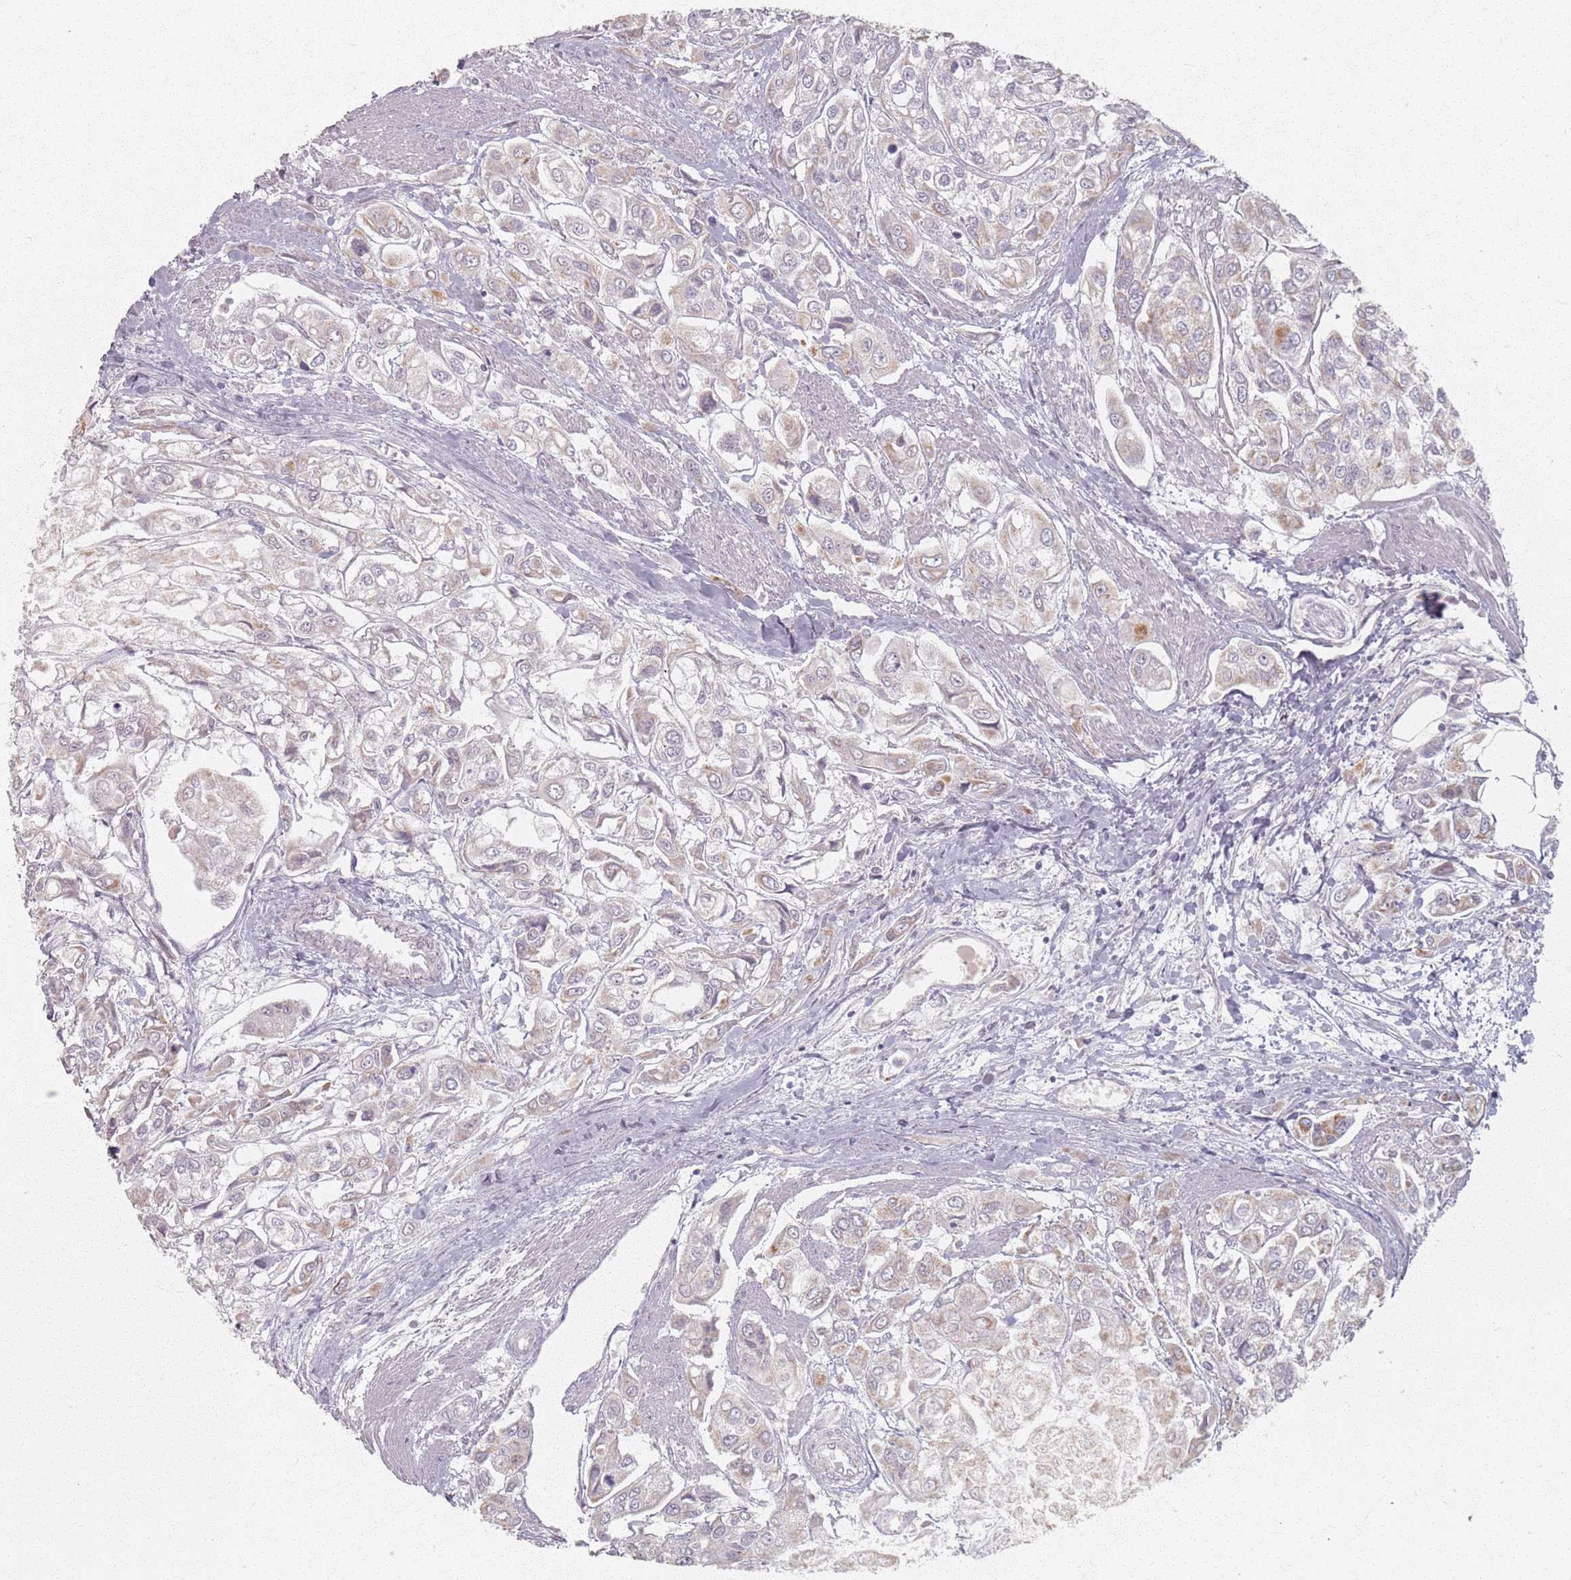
{"staining": {"intensity": "weak", "quantity": "<25%", "location": "cytoplasmic/membranous"}, "tissue": "urothelial cancer", "cell_type": "Tumor cells", "image_type": "cancer", "snomed": [{"axis": "morphology", "description": "Urothelial carcinoma, High grade"}, {"axis": "topography", "description": "Urinary bladder"}], "caption": "The image shows no significant expression in tumor cells of urothelial carcinoma (high-grade).", "gene": "PKD2L2", "patient": {"sex": "male", "age": 67}}